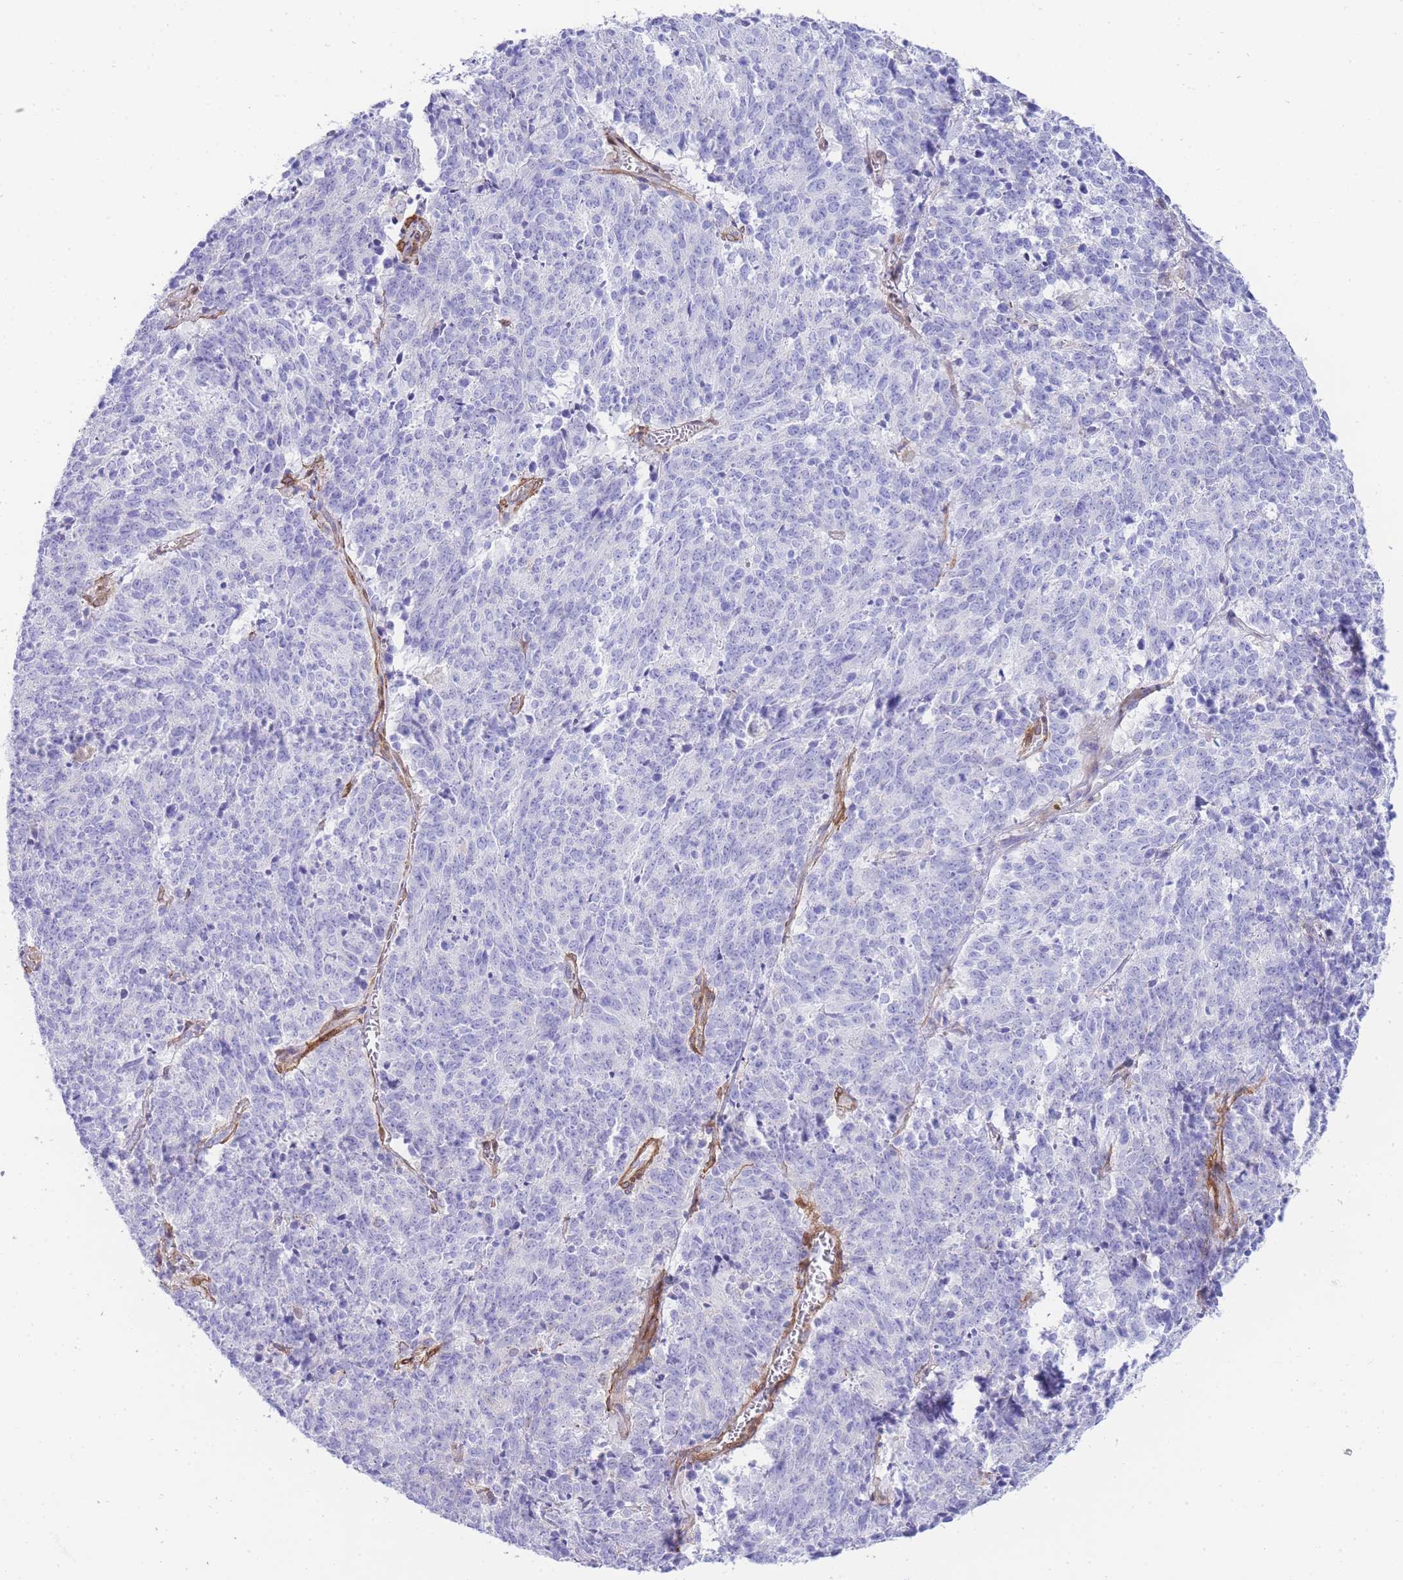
{"staining": {"intensity": "negative", "quantity": "none", "location": "none"}, "tissue": "cervical cancer", "cell_type": "Tumor cells", "image_type": "cancer", "snomed": [{"axis": "morphology", "description": "Squamous cell carcinoma, NOS"}, {"axis": "topography", "description": "Cervix"}], "caption": "This is a photomicrograph of immunohistochemistry (IHC) staining of cervical cancer (squamous cell carcinoma), which shows no positivity in tumor cells.", "gene": "FBN3", "patient": {"sex": "female", "age": 29}}